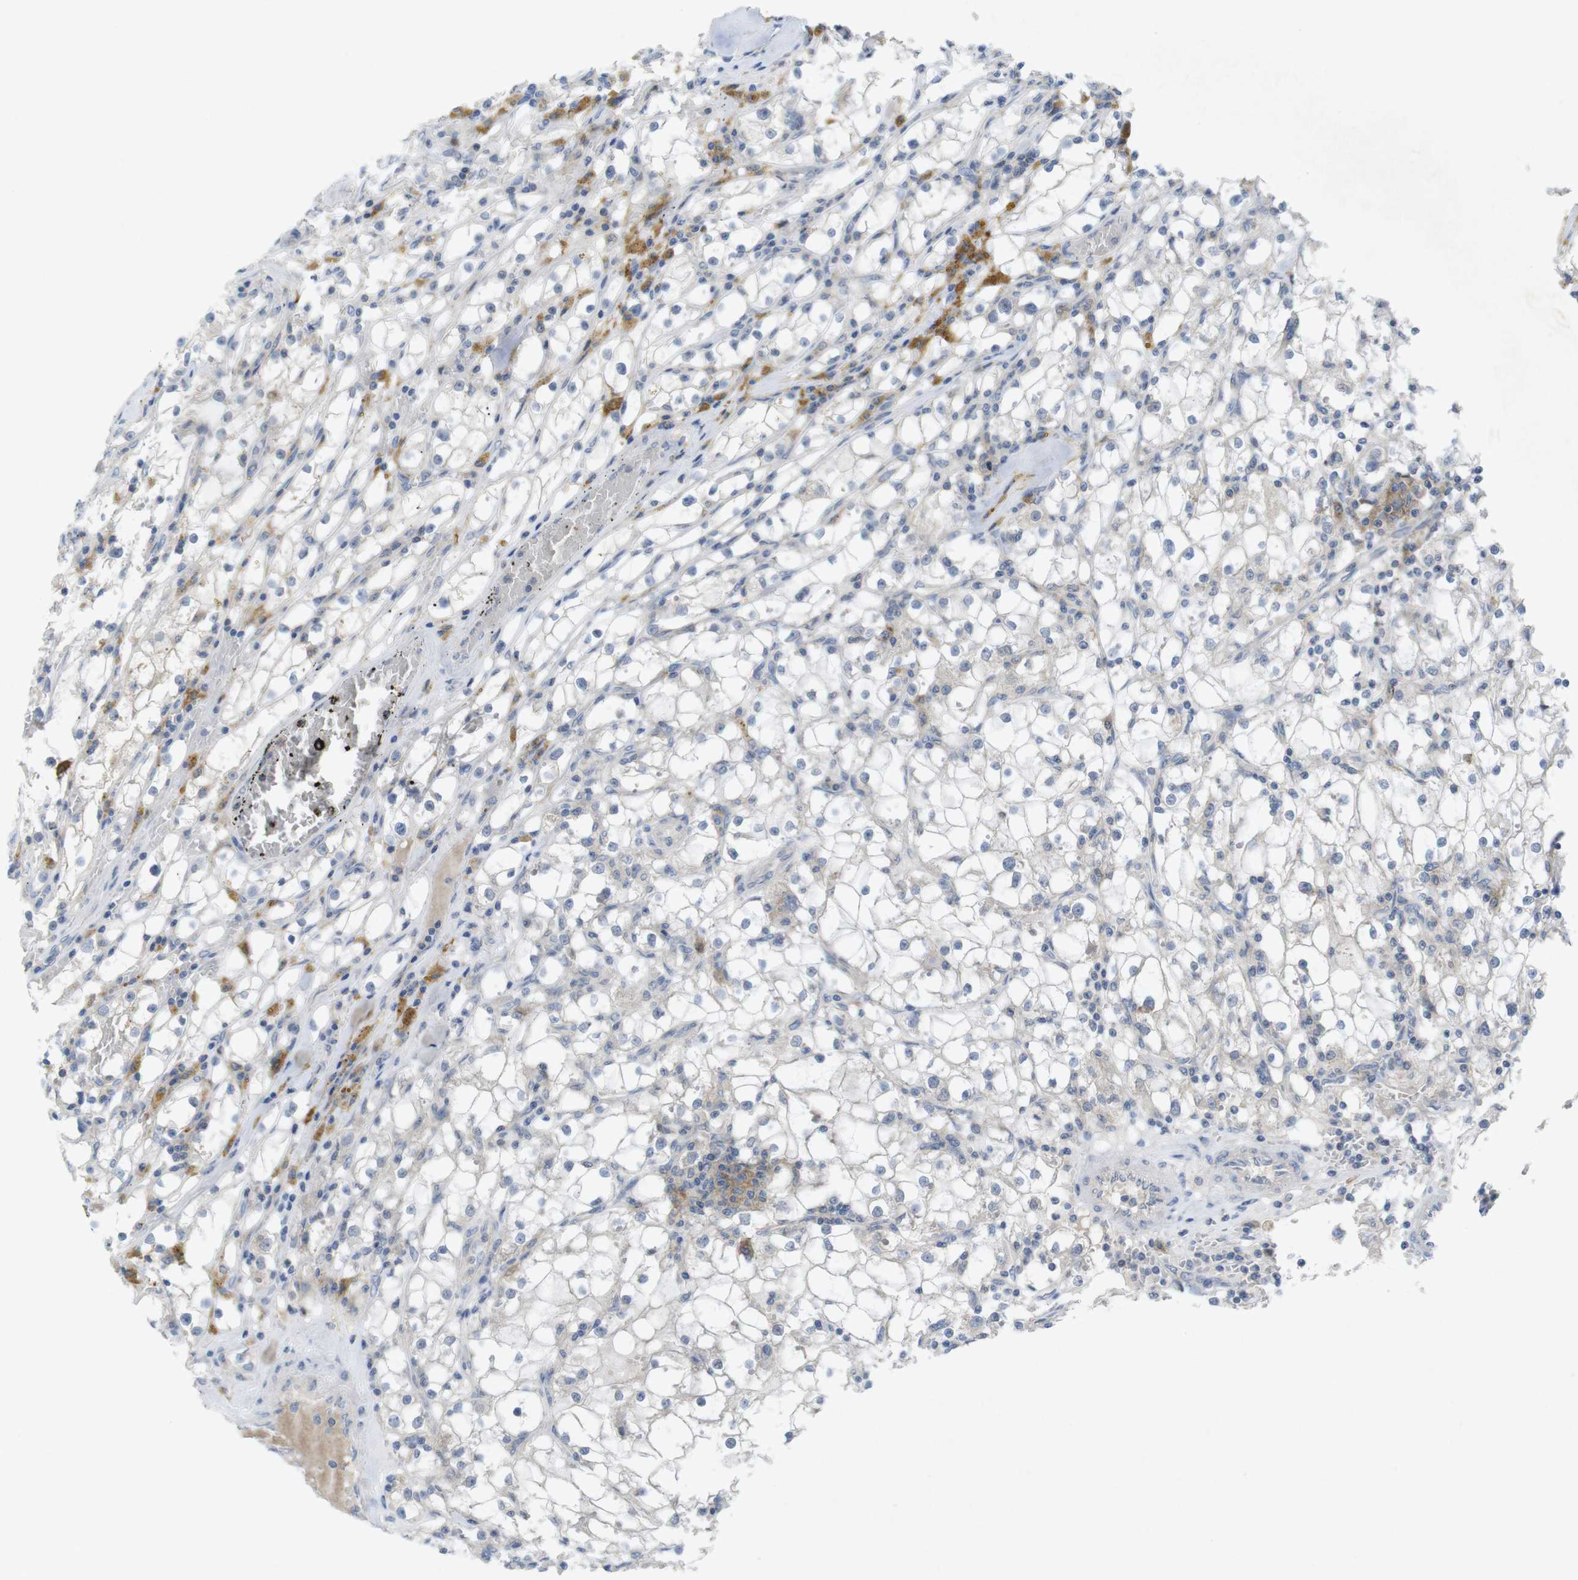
{"staining": {"intensity": "negative", "quantity": "none", "location": "none"}, "tissue": "renal cancer", "cell_type": "Tumor cells", "image_type": "cancer", "snomed": [{"axis": "morphology", "description": "Adenocarcinoma, NOS"}, {"axis": "topography", "description": "Kidney"}], "caption": "The micrograph demonstrates no staining of tumor cells in renal cancer. The staining is performed using DAB (3,3'-diaminobenzidine) brown chromogen with nuclei counter-stained in using hematoxylin.", "gene": "SLAMF7", "patient": {"sex": "male", "age": 56}}